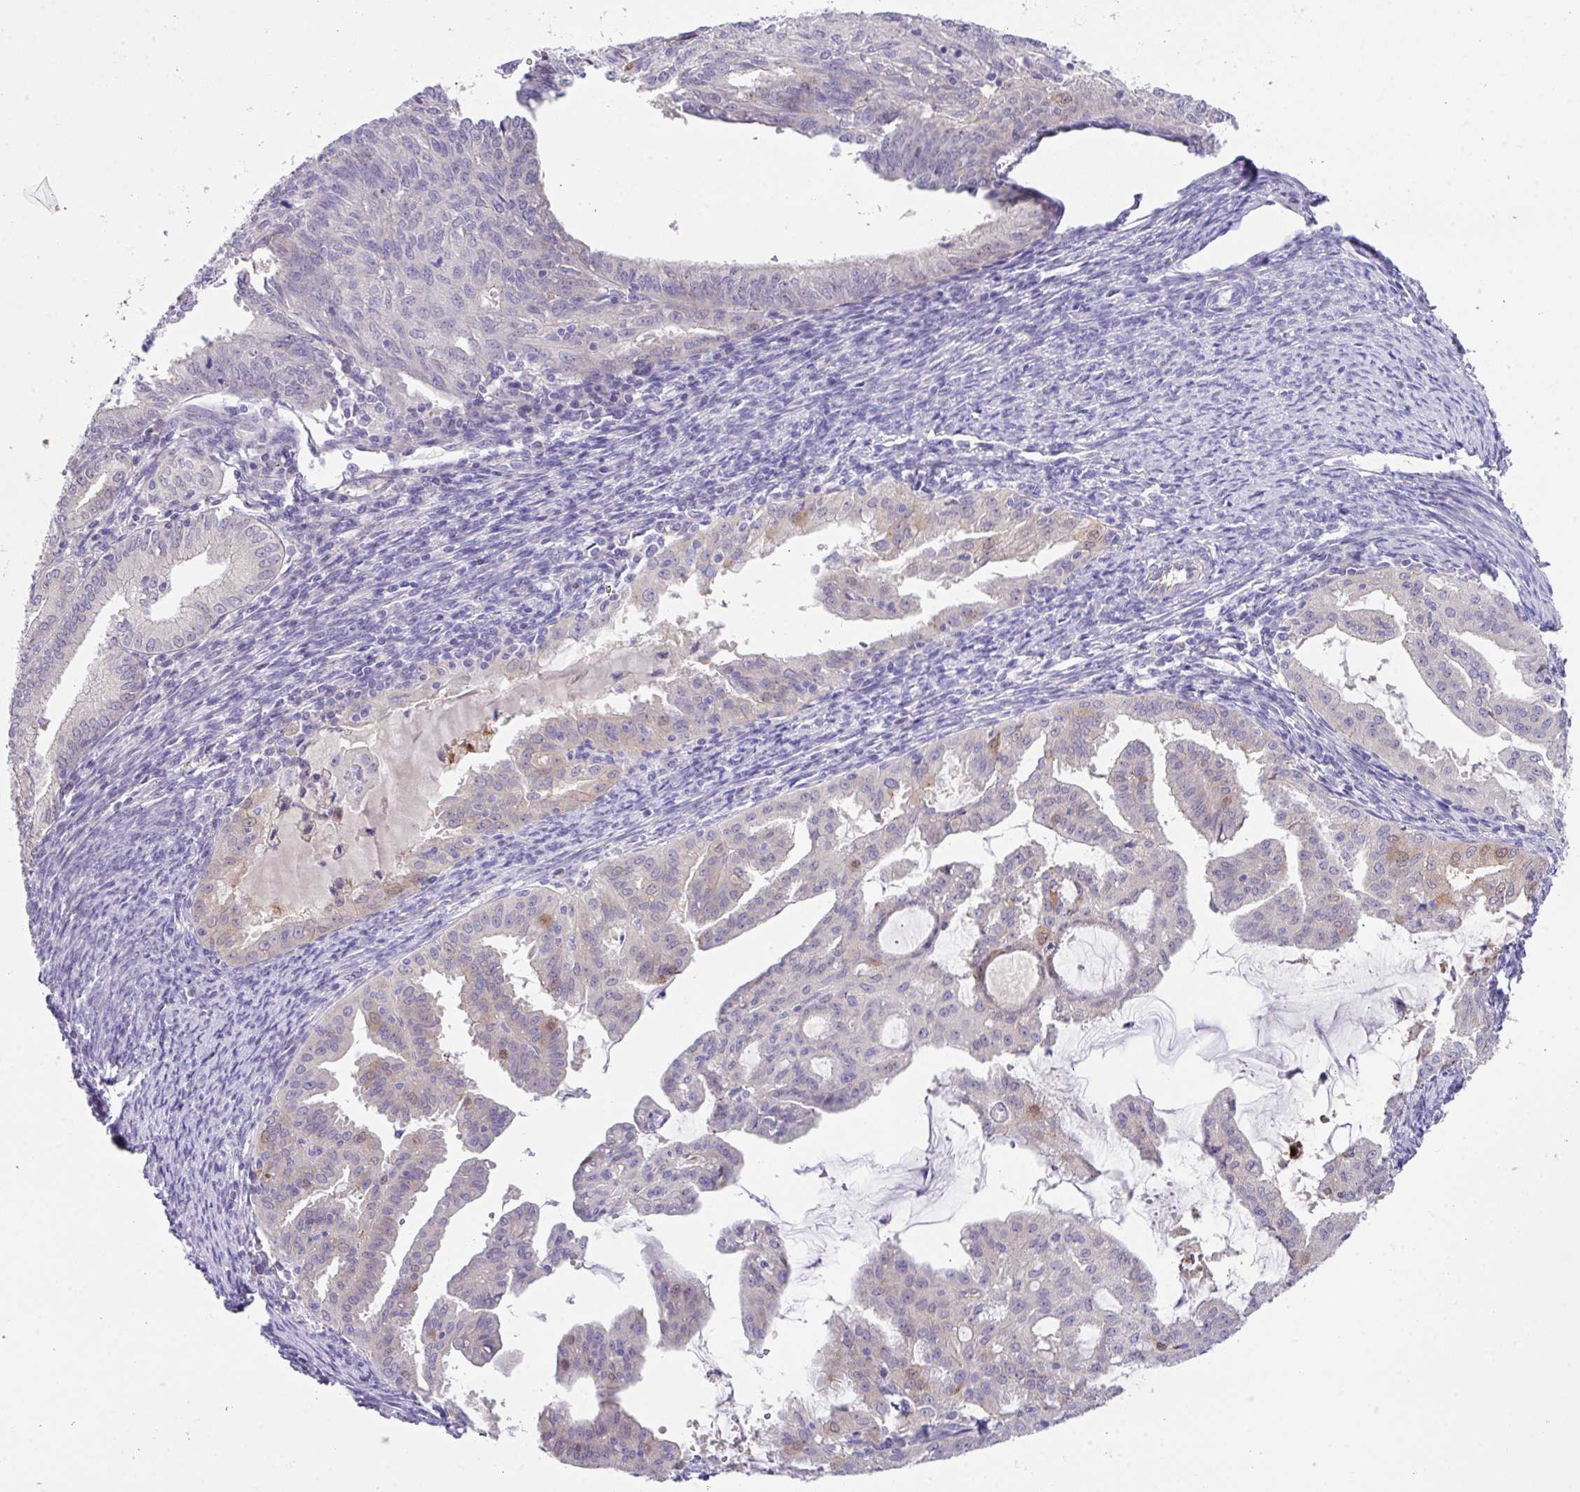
{"staining": {"intensity": "moderate", "quantity": "<25%", "location": "nuclear"}, "tissue": "endometrial cancer", "cell_type": "Tumor cells", "image_type": "cancer", "snomed": [{"axis": "morphology", "description": "Adenocarcinoma, NOS"}, {"axis": "topography", "description": "Endometrium"}], "caption": "Tumor cells display low levels of moderate nuclear expression in about <25% of cells in human endometrial cancer (adenocarcinoma).", "gene": "DNAL1", "patient": {"sex": "female", "age": 70}}